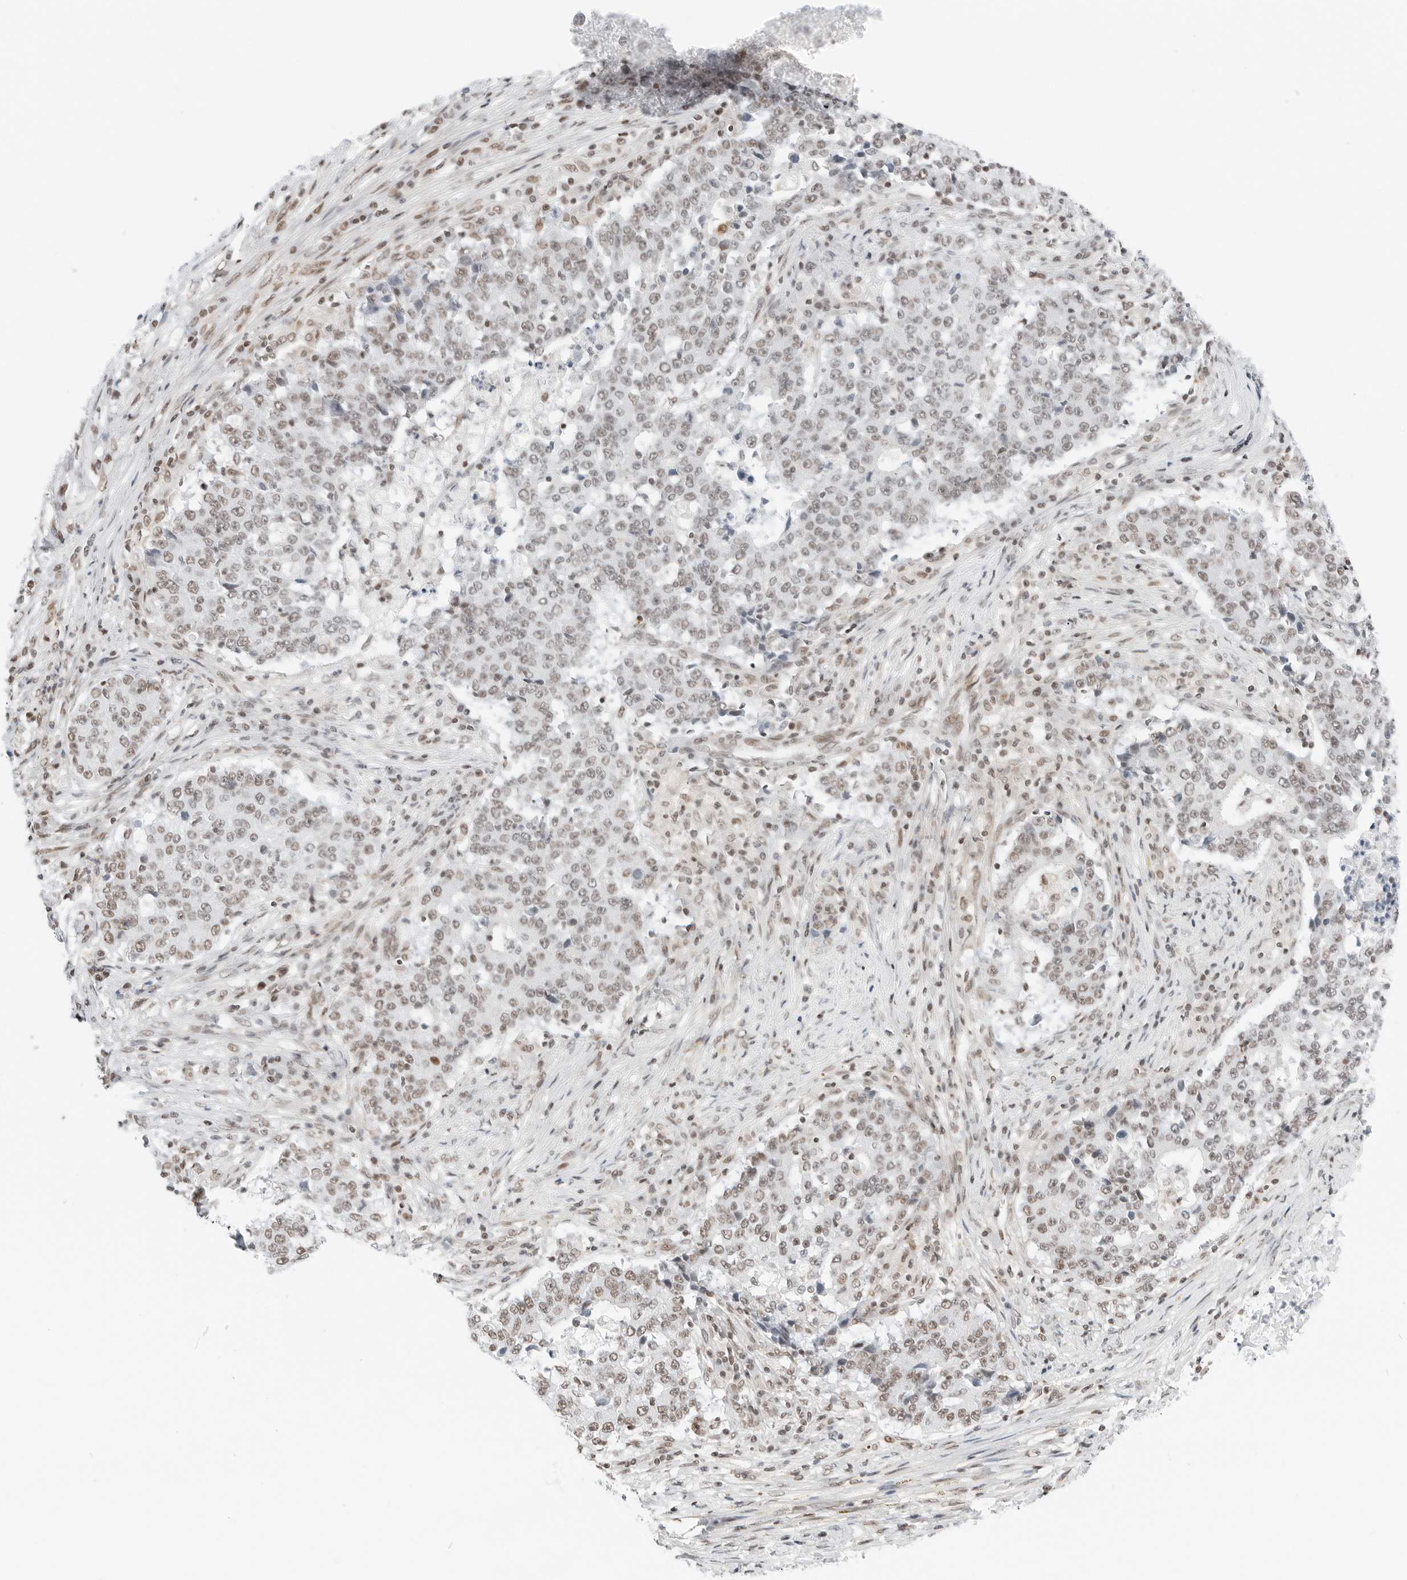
{"staining": {"intensity": "weak", "quantity": "25%-75%", "location": "nuclear"}, "tissue": "stomach cancer", "cell_type": "Tumor cells", "image_type": "cancer", "snomed": [{"axis": "morphology", "description": "Adenocarcinoma, NOS"}, {"axis": "topography", "description": "Stomach"}], "caption": "Immunohistochemistry (IHC) micrograph of neoplastic tissue: human stomach cancer stained using immunohistochemistry reveals low levels of weak protein expression localized specifically in the nuclear of tumor cells, appearing as a nuclear brown color.", "gene": "CRTC2", "patient": {"sex": "male", "age": 59}}